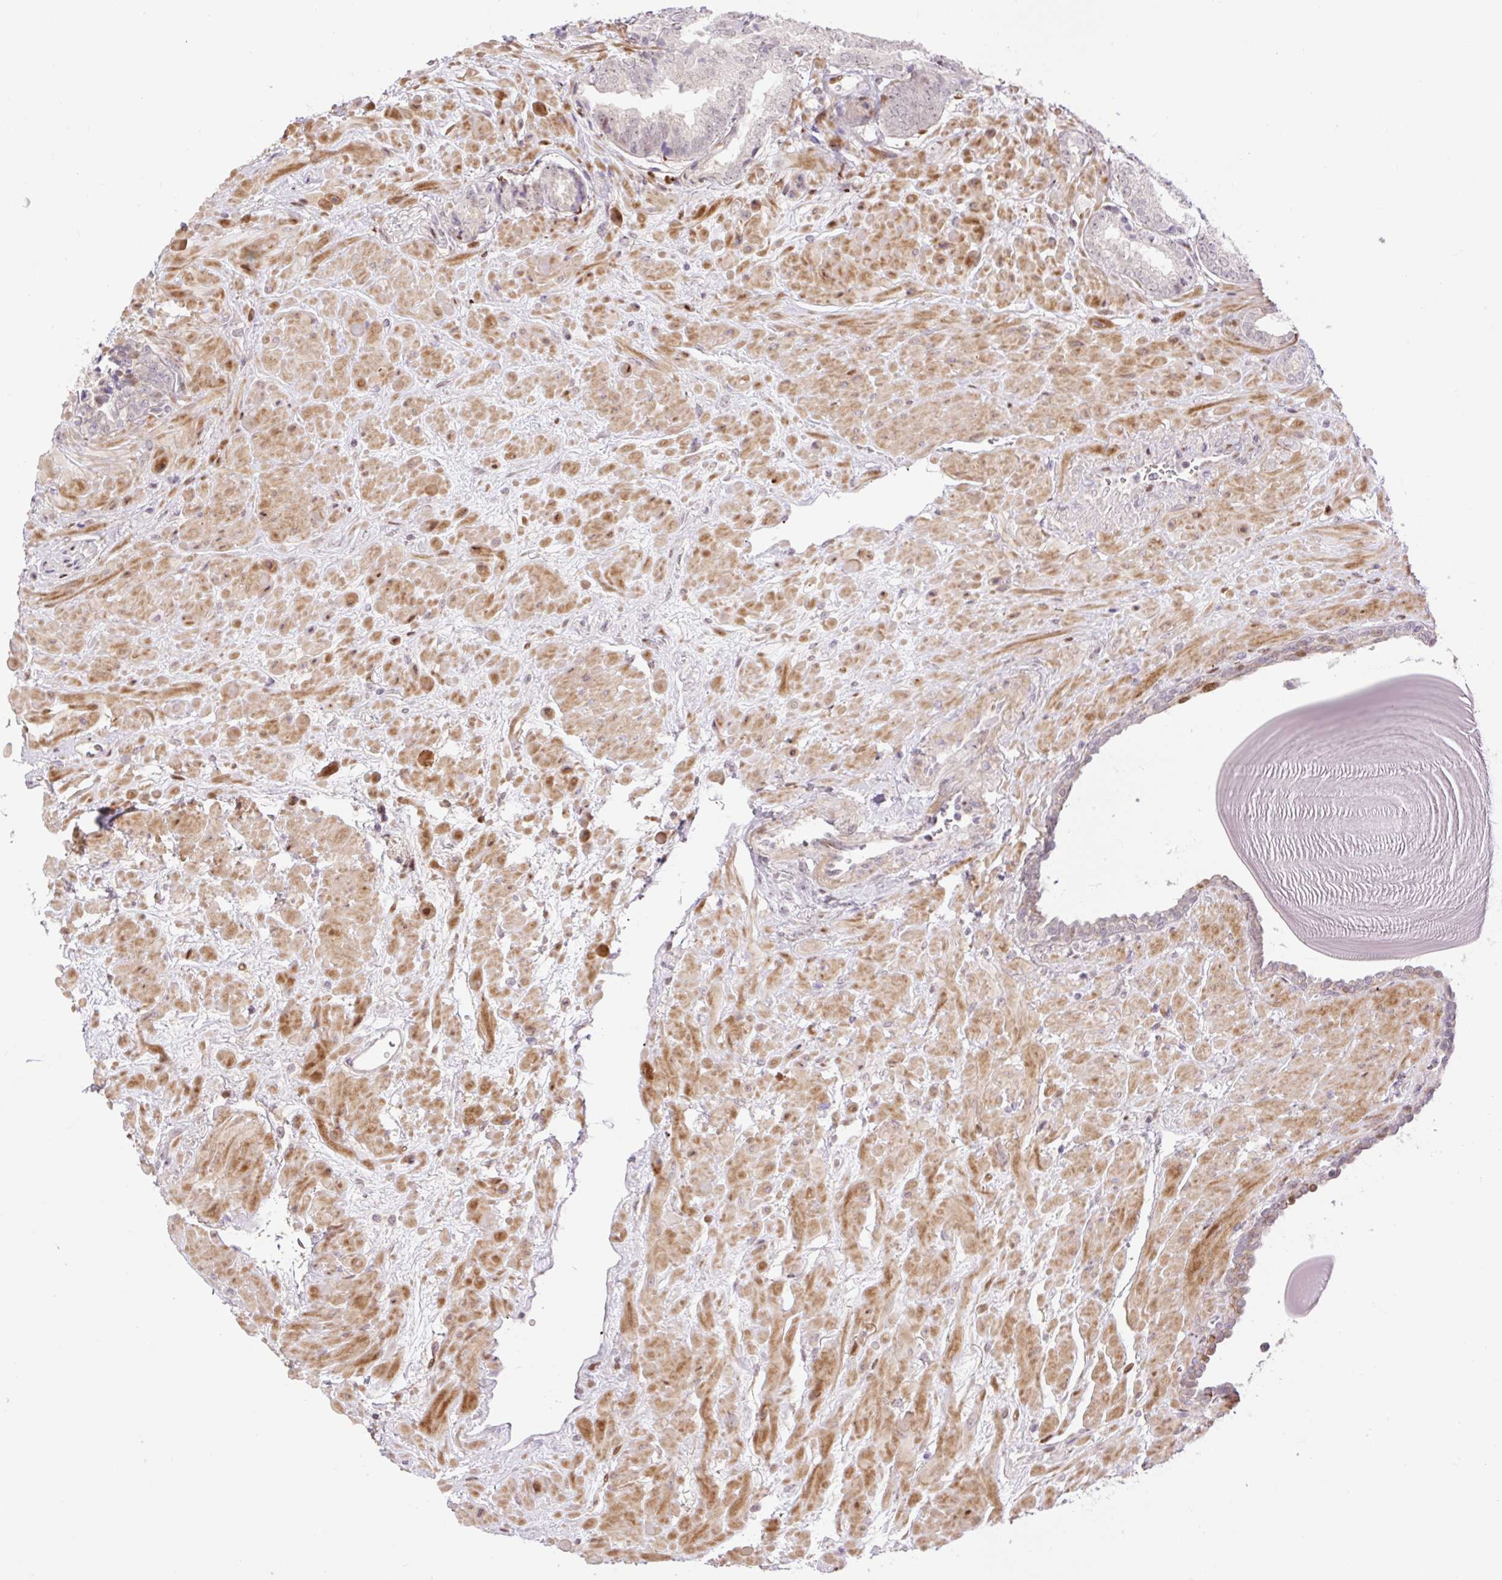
{"staining": {"intensity": "negative", "quantity": "none", "location": "none"}, "tissue": "prostate cancer", "cell_type": "Tumor cells", "image_type": "cancer", "snomed": [{"axis": "morphology", "description": "Adenocarcinoma, High grade"}, {"axis": "topography", "description": "Prostate"}], "caption": "The image shows no staining of tumor cells in prostate cancer (high-grade adenocarcinoma). (DAB (3,3'-diaminobenzidine) immunohistochemistry with hematoxylin counter stain).", "gene": "RIPPLY3", "patient": {"sex": "male", "age": 68}}